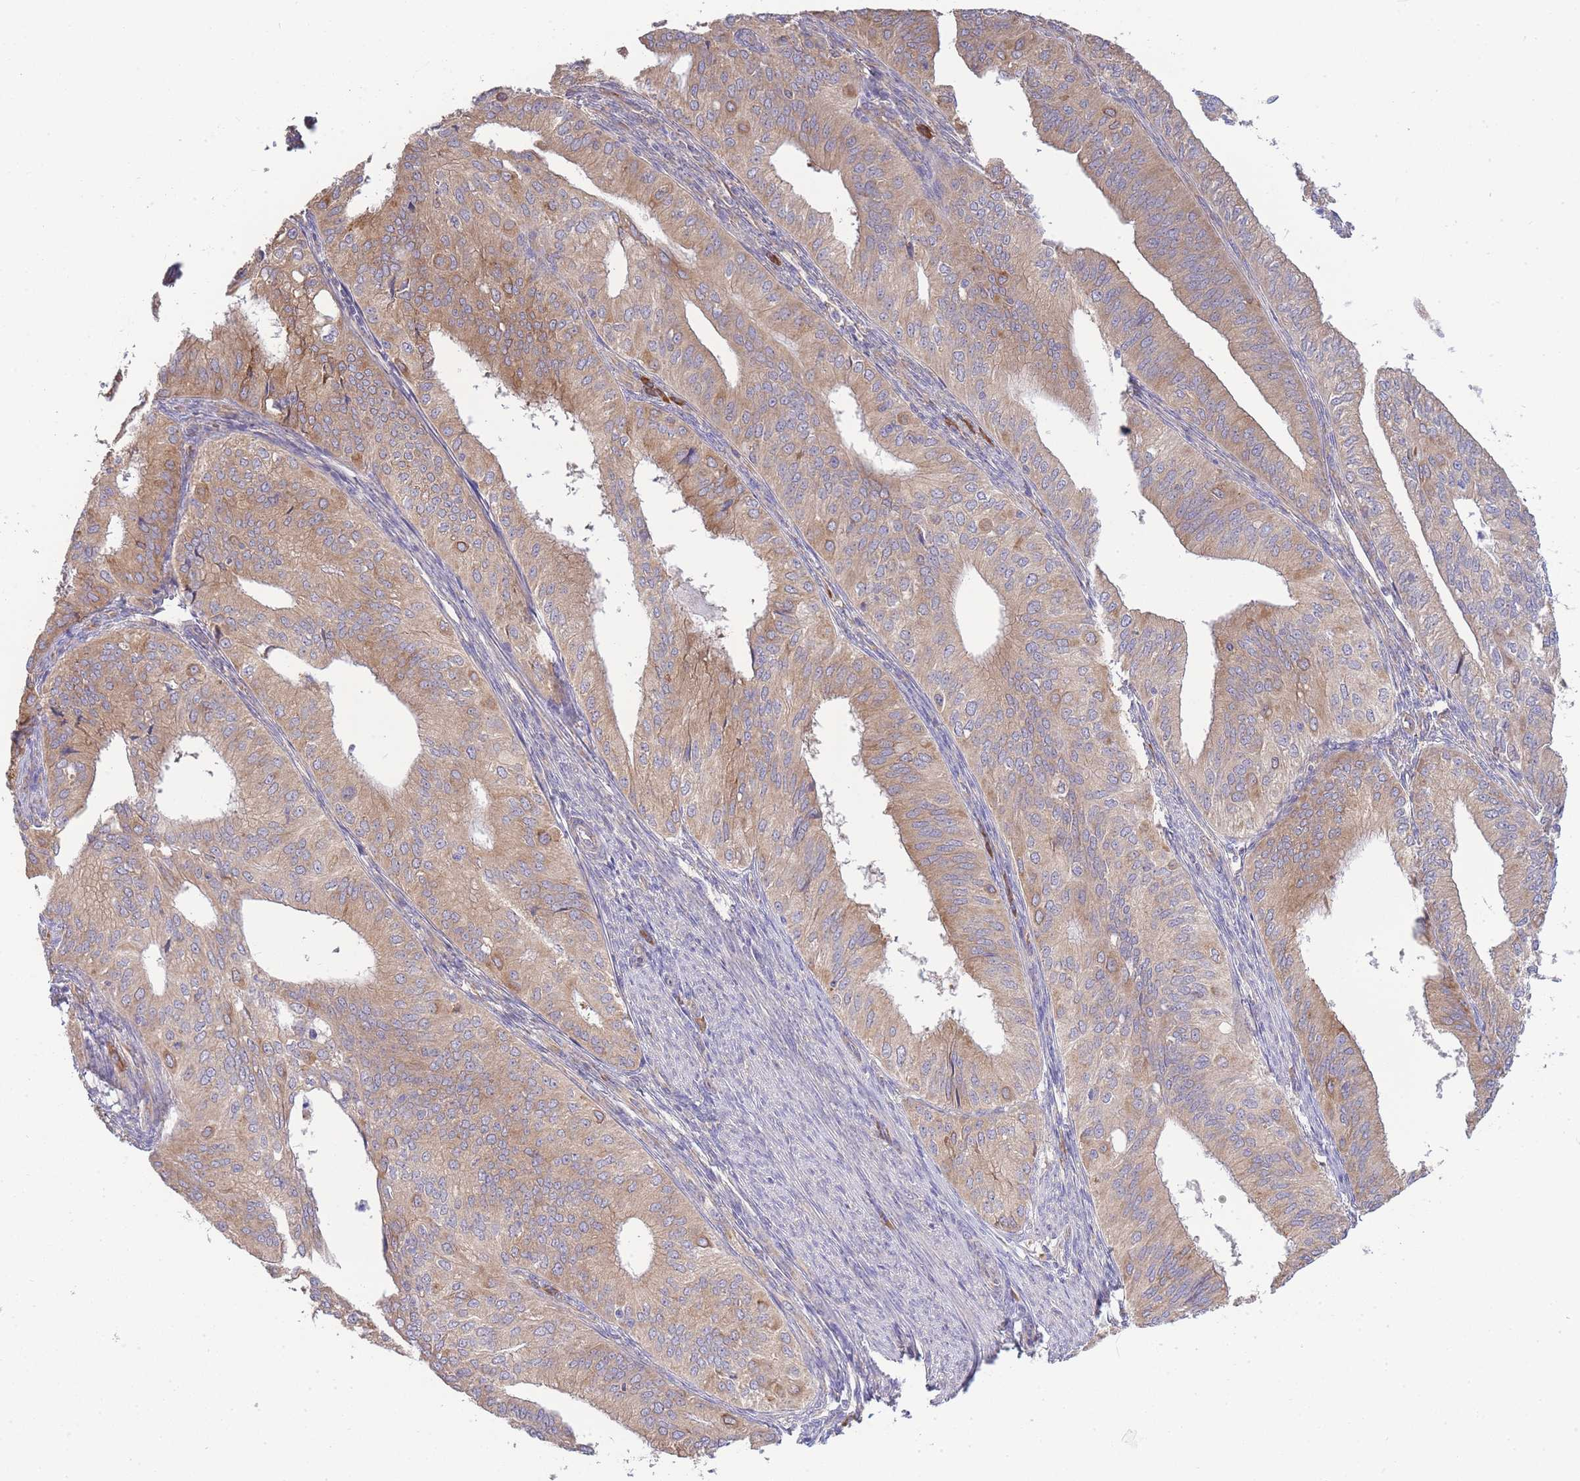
{"staining": {"intensity": "moderate", "quantity": ">75%", "location": "cytoplasmic/membranous"}, "tissue": "endometrial cancer", "cell_type": "Tumor cells", "image_type": "cancer", "snomed": [{"axis": "morphology", "description": "Adenocarcinoma, NOS"}, {"axis": "topography", "description": "Endometrium"}], "caption": "Human endometrial cancer (adenocarcinoma) stained with a brown dye reveals moderate cytoplasmic/membranous positive expression in approximately >75% of tumor cells.", "gene": "BEX1", "patient": {"sex": "female", "age": 50}}